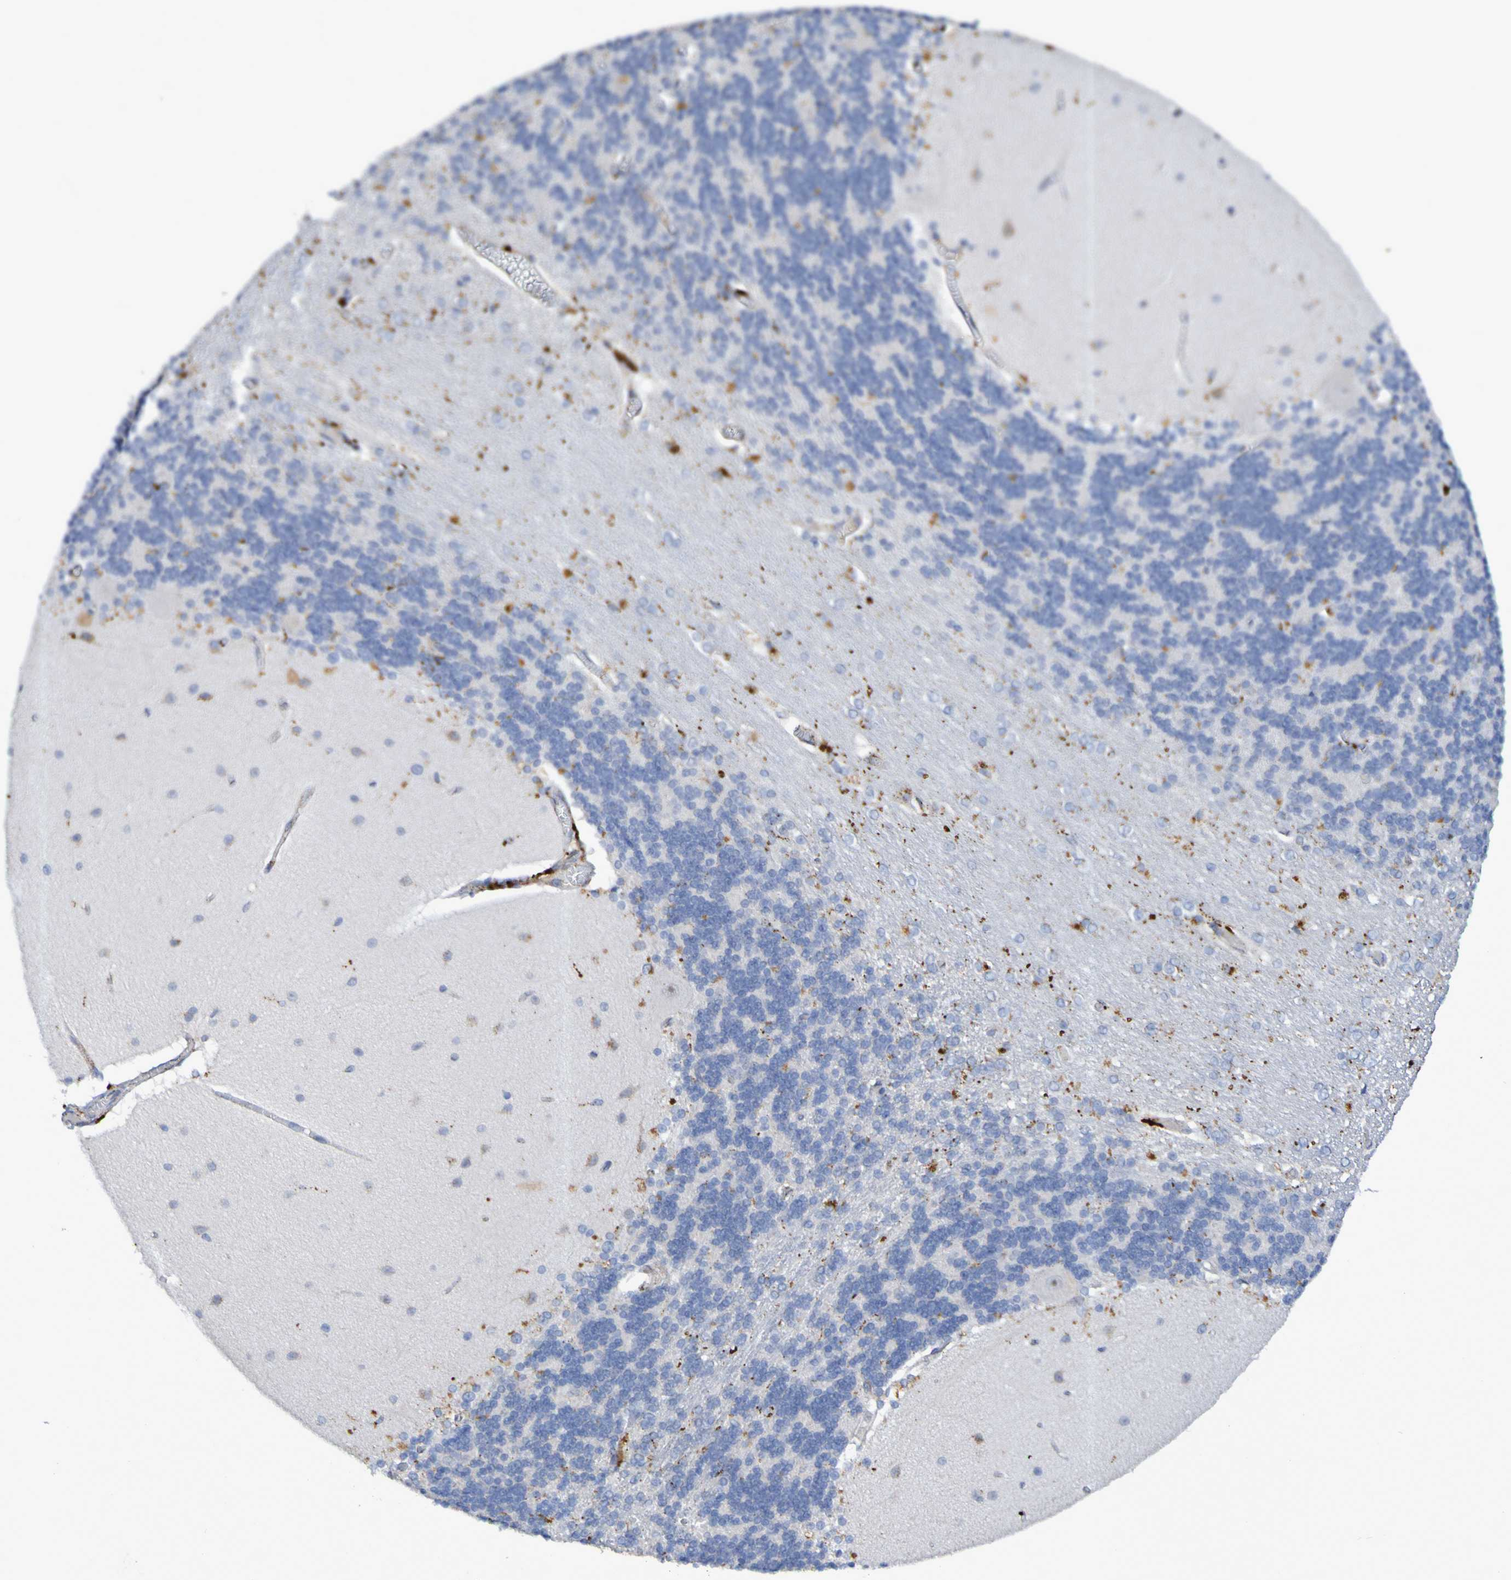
{"staining": {"intensity": "moderate", "quantity": "<25%", "location": "cytoplasmic/membranous"}, "tissue": "cerebellum", "cell_type": "Cells in granular layer", "image_type": "normal", "snomed": [{"axis": "morphology", "description": "Normal tissue, NOS"}, {"axis": "topography", "description": "Cerebellum"}], "caption": "Cells in granular layer exhibit moderate cytoplasmic/membranous staining in about <25% of cells in unremarkable cerebellum.", "gene": "TPH1", "patient": {"sex": "female", "age": 54}}